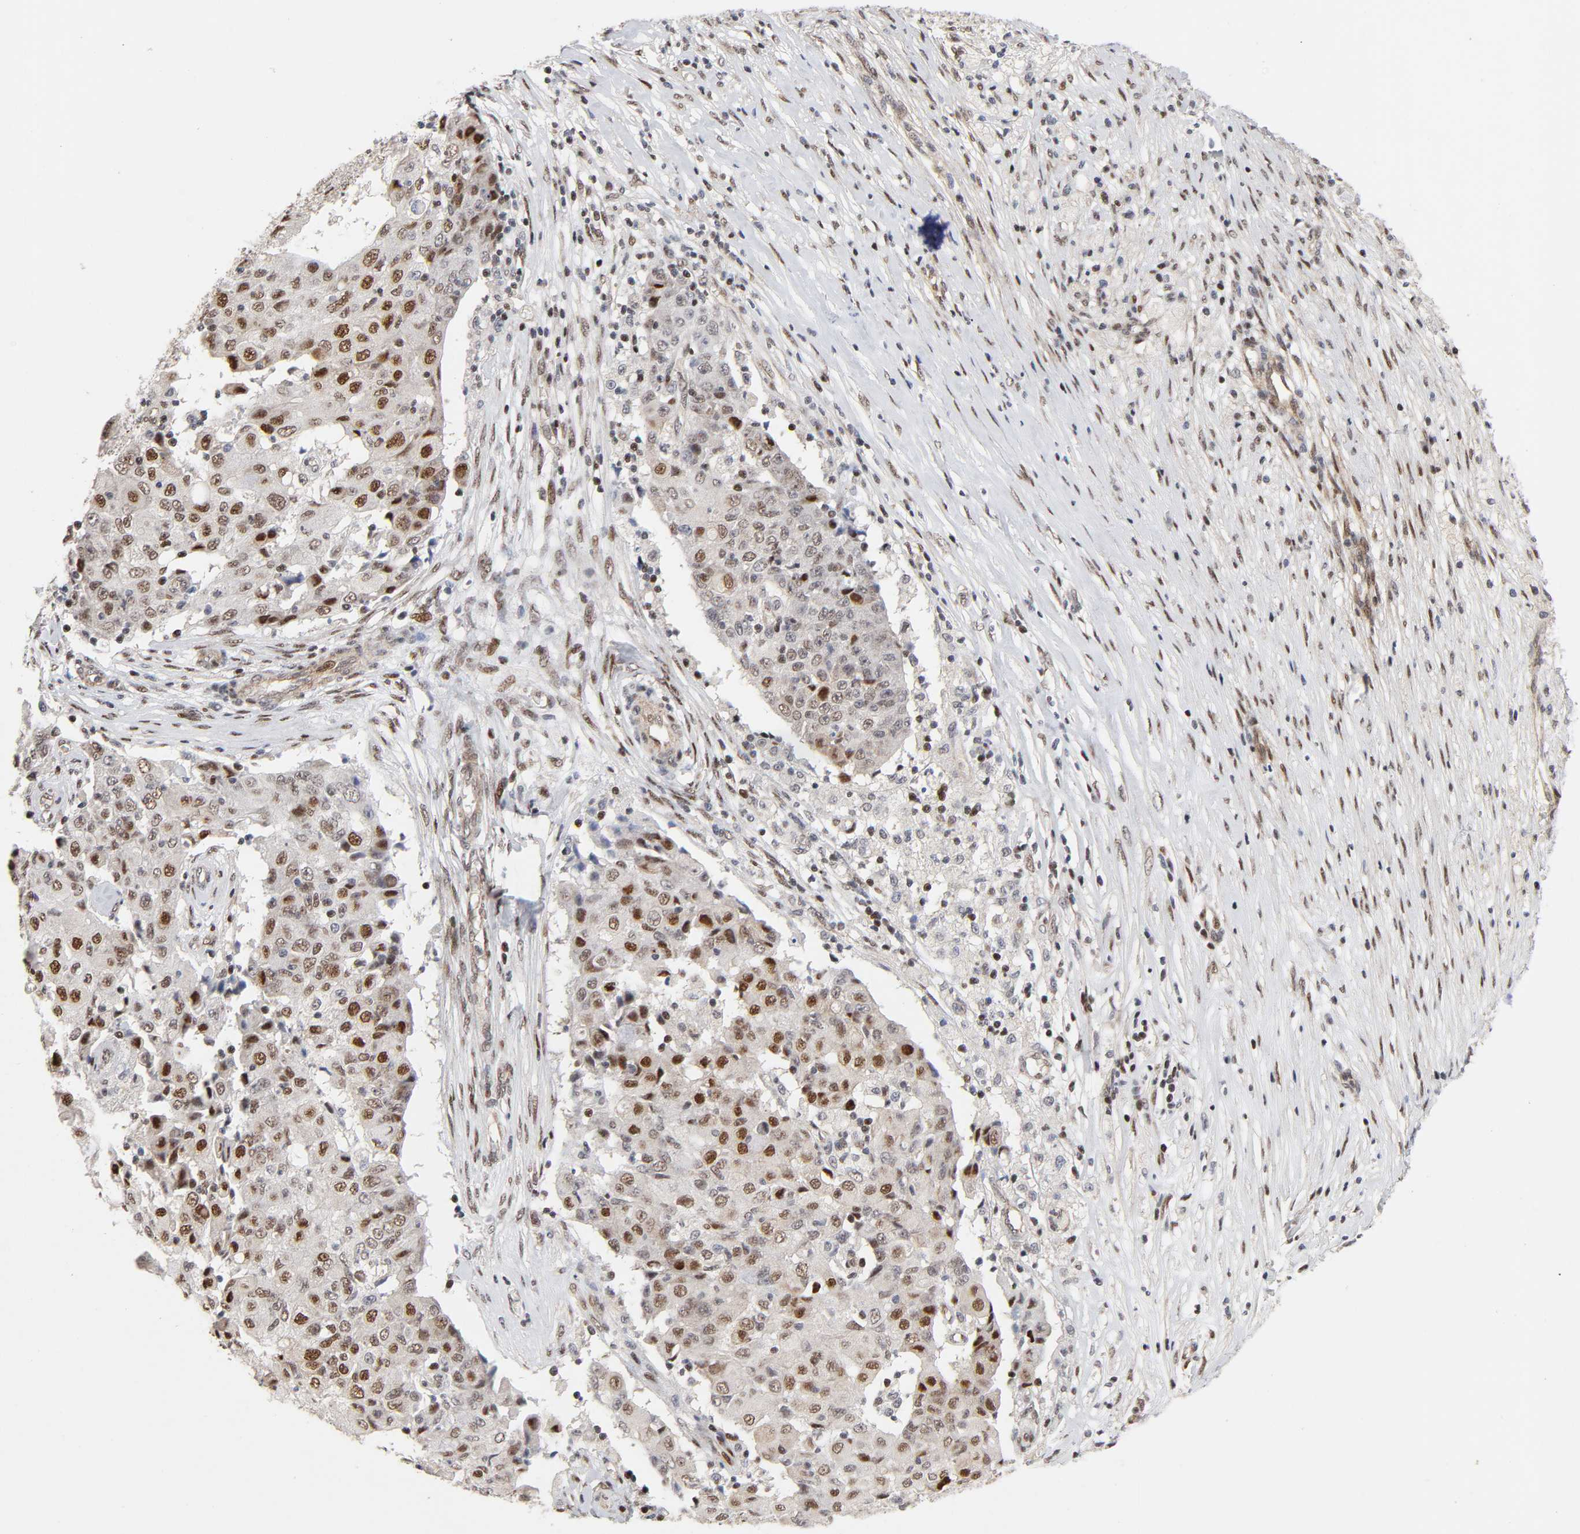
{"staining": {"intensity": "moderate", "quantity": "<25%", "location": "nuclear"}, "tissue": "ovarian cancer", "cell_type": "Tumor cells", "image_type": "cancer", "snomed": [{"axis": "morphology", "description": "Carcinoma, endometroid"}, {"axis": "topography", "description": "Ovary"}], "caption": "Human endometroid carcinoma (ovarian) stained with a brown dye exhibits moderate nuclear positive positivity in approximately <25% of tumor cells.", "gene": "STK38", "patient": {"sex": "female", "age": 42}}